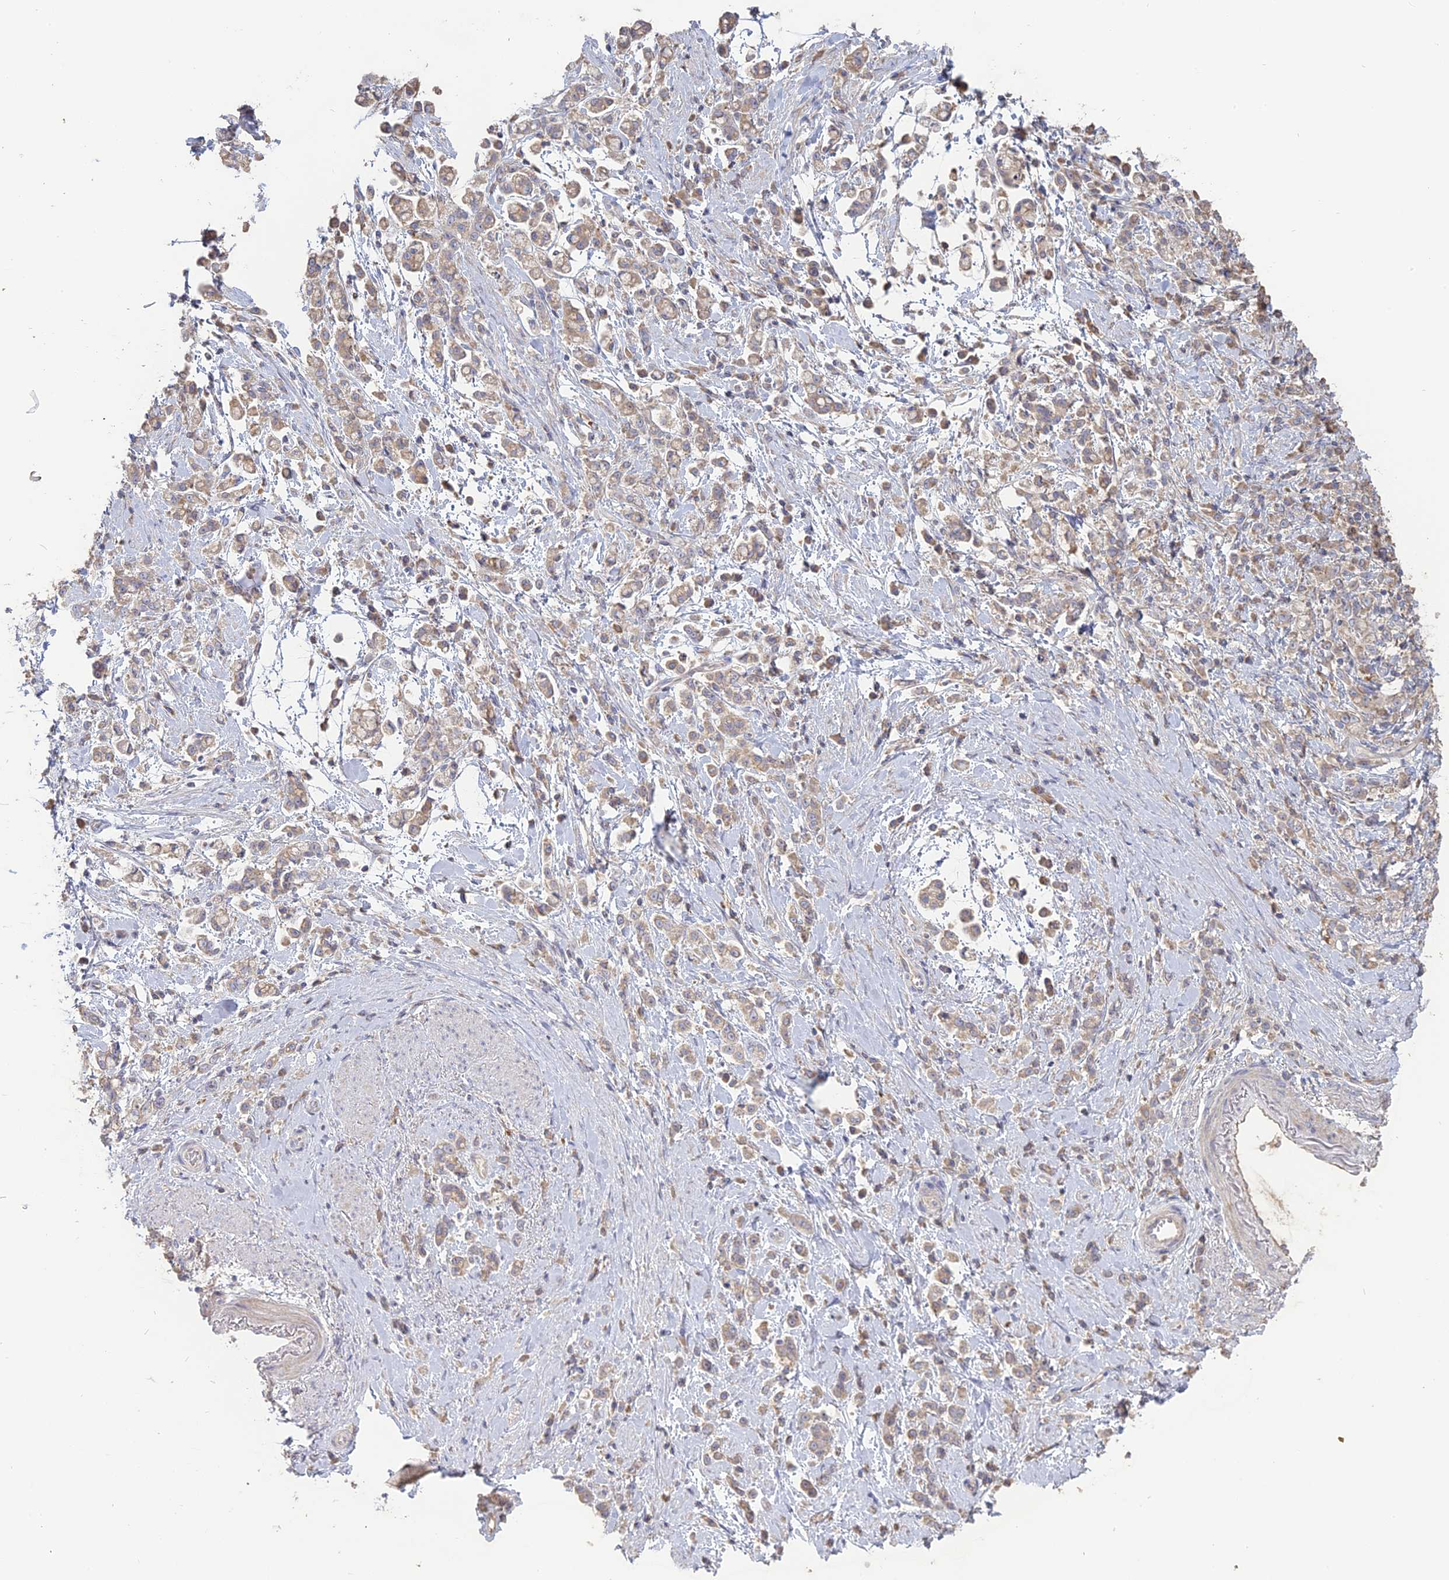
{"staining": {"intensity": "moderate", "quantity": ">75%", "location": "cytoplasmic/membranous"}, "tissue": "stomach cancer", "cell_type": "Tumor cells", "image_type": "cancer", "snomed": [{"axis": "morphology", "description": "Adenocarcinoma, NOS"}, {"axis": "topography", "description": "Stomach"}], "caption": "DAB immunohistochemical staining of human stomach cancer displays moderate cytoplasmic/membranous protein staining in about >75% of tumor cells.", "gene": "SFT2D2", "patient": {"sex": "female", "age": 60}}